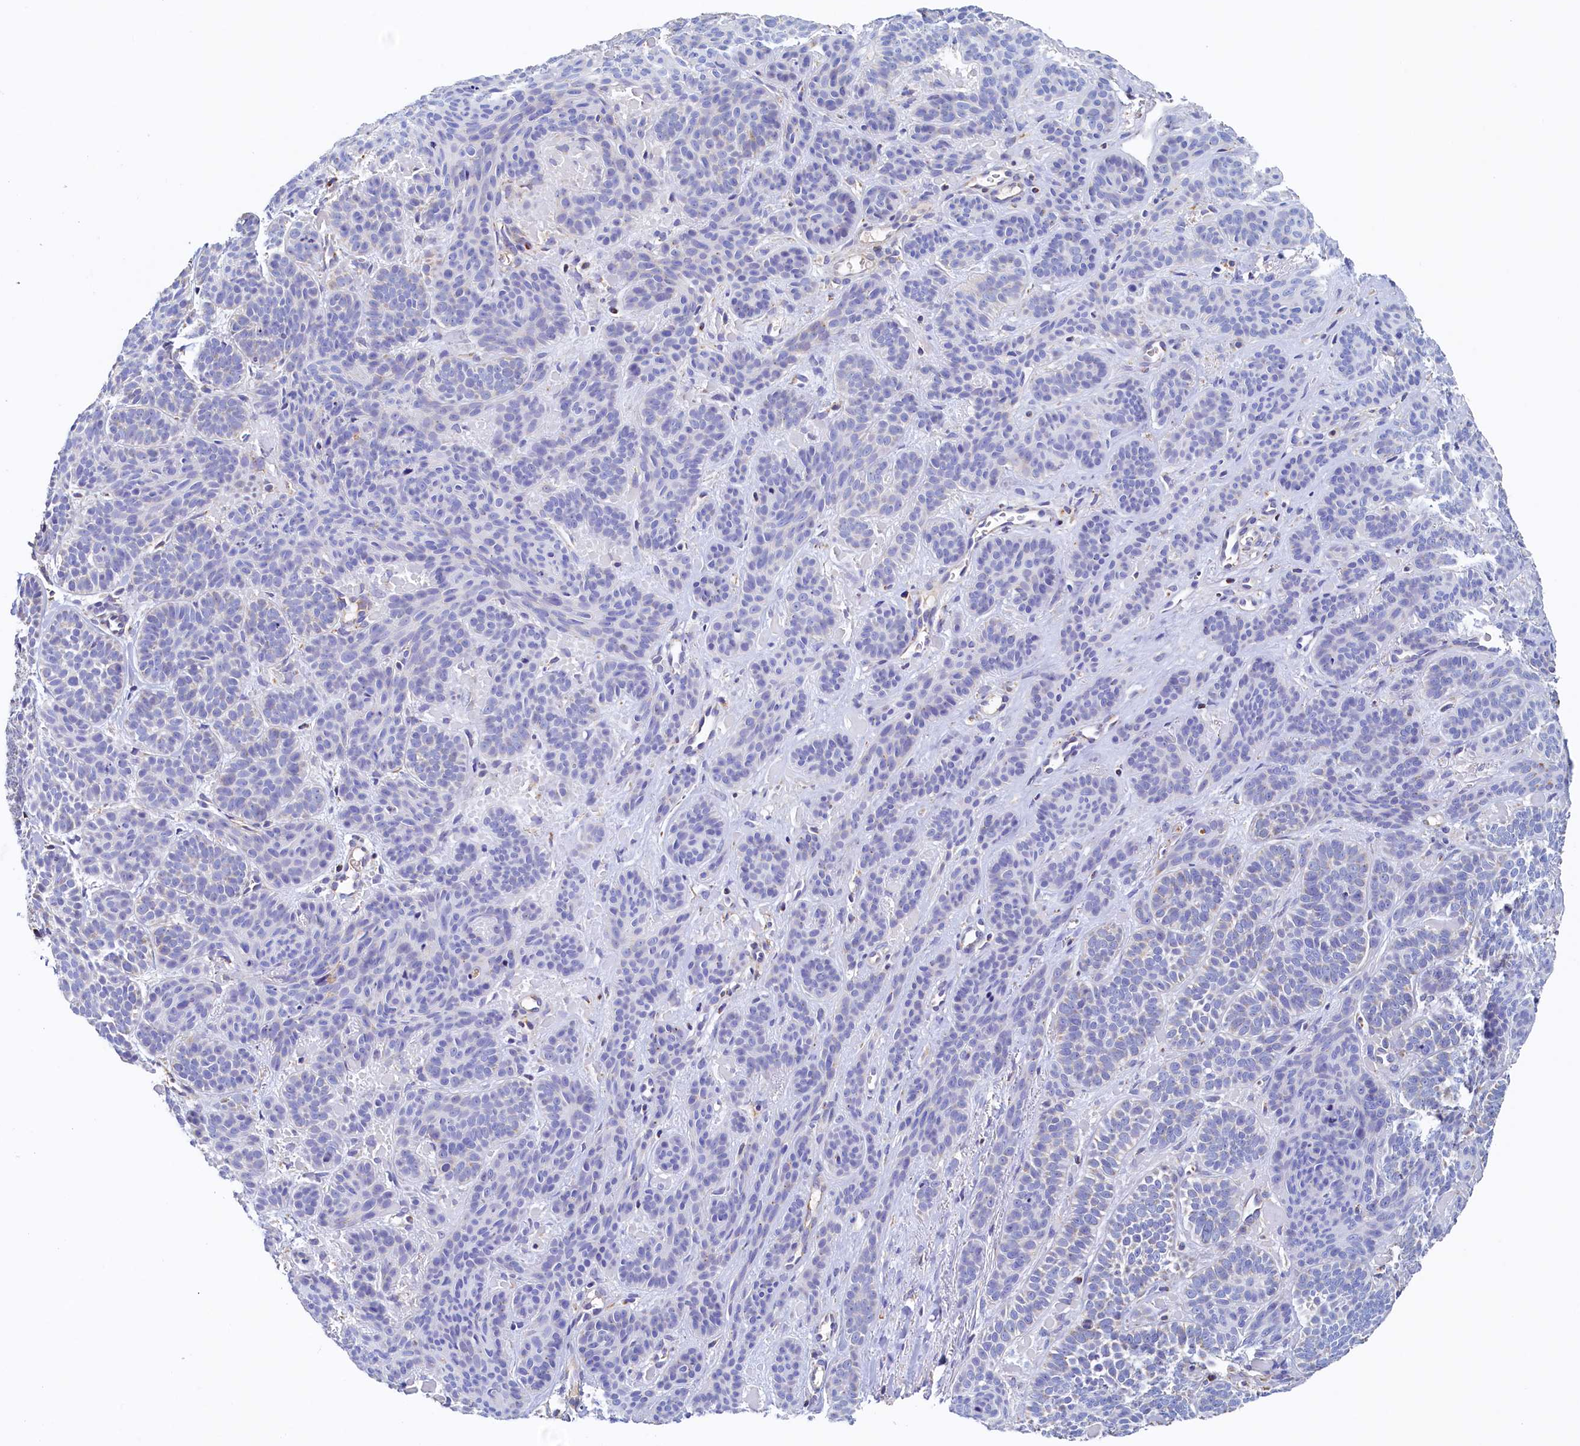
{"staining": {"intensity": "negative", "quantity": "none", "location": "none"}, "tissue": "skin cancer", "cell_type": "Tumor cells", "image_type": "cancer", "snomed": [{"axis": "morphology", "description": "Basal cell carcinoma"}, {"axis": "topography", "description": "Skin"}], "caption": "Histopathology image shows no protein expression in tumor cells of basal cell carcinoma (skin) tissue.", "gene": "POC1A", "patient": {"sex": "male", "age": 85}}